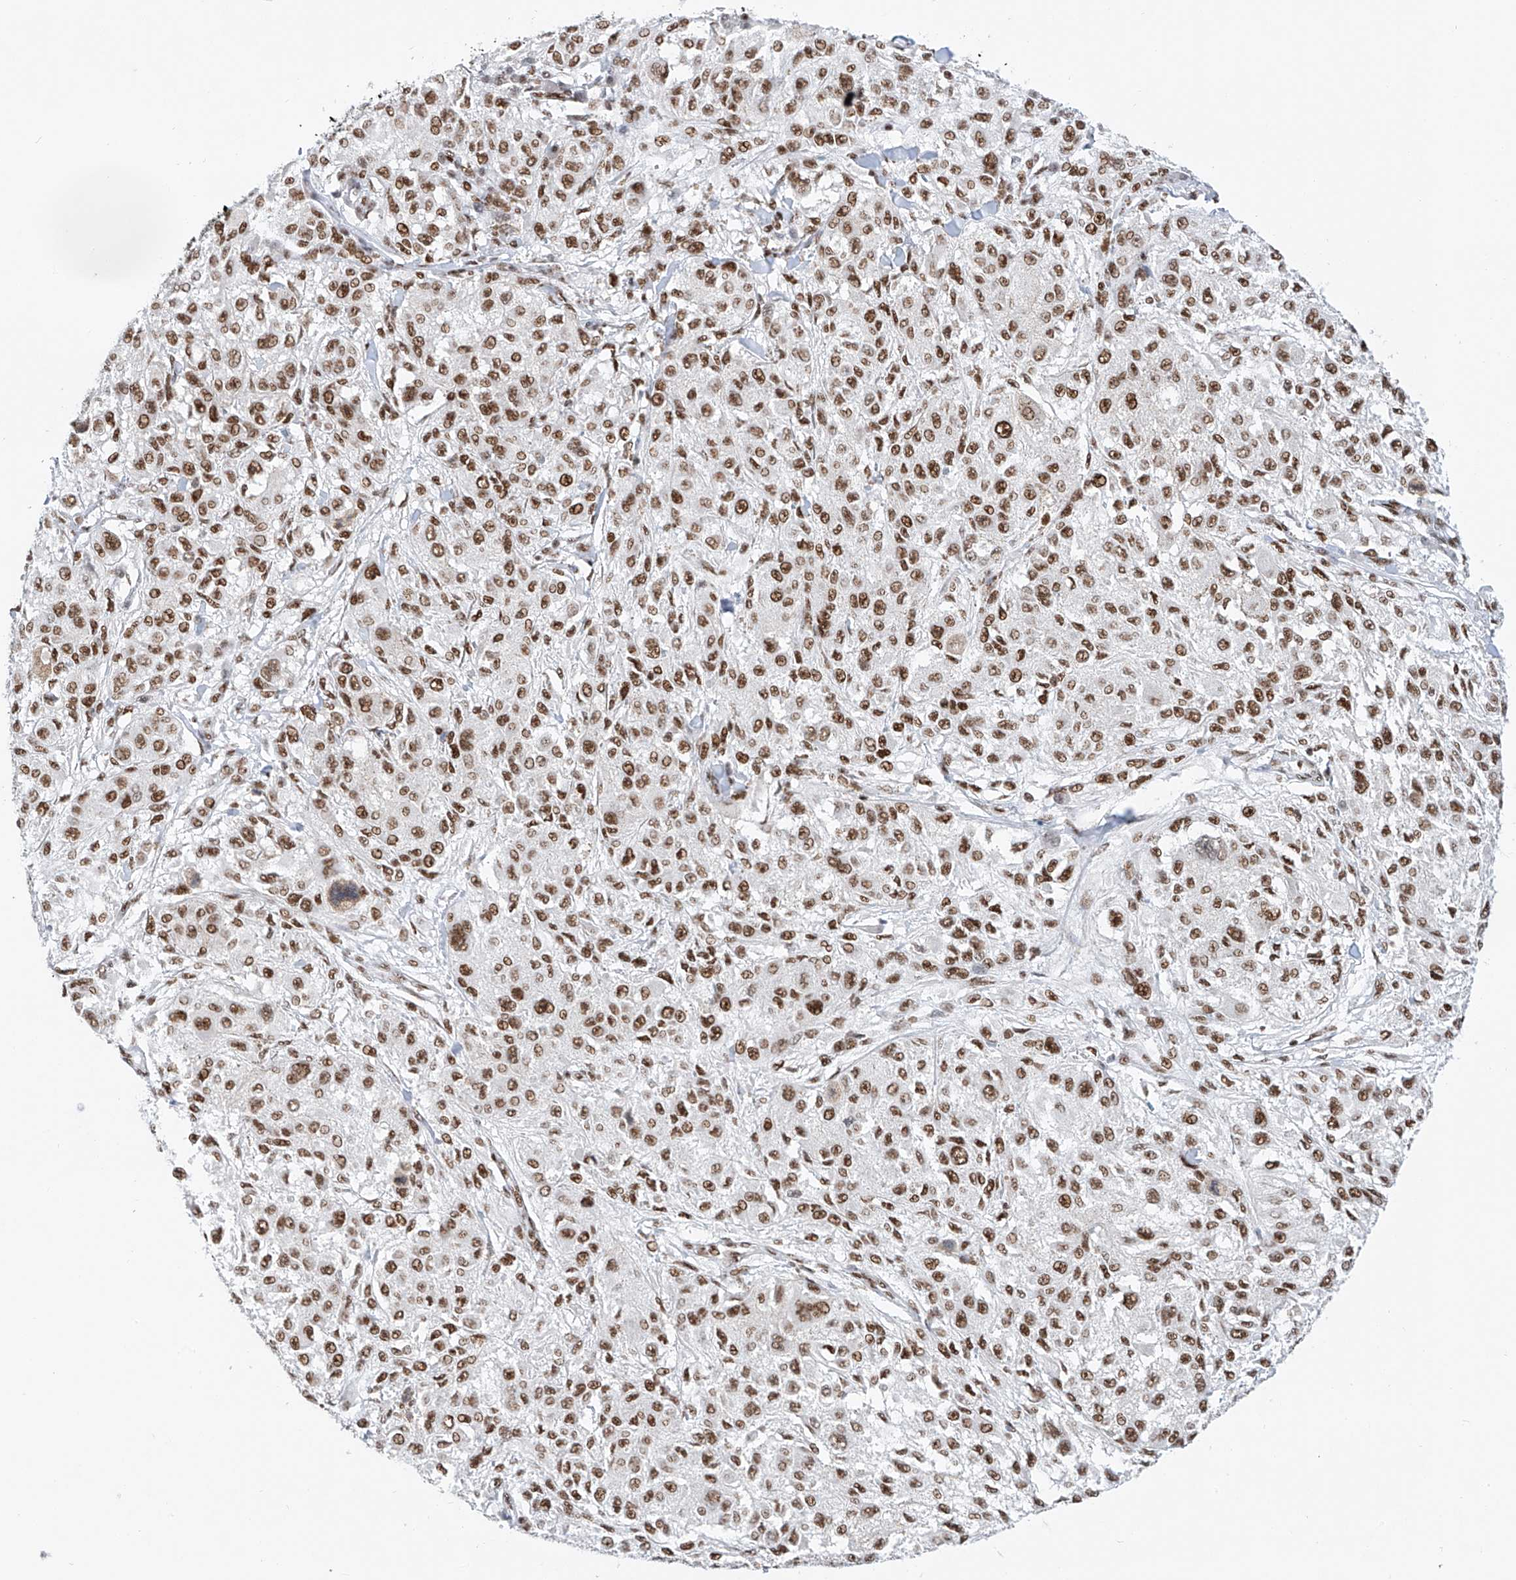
{"staining": {"intensity": "moderate", "quantity": ">75%", "location": "nuclear"}, "tissue": "melanoma", "cell_type": "Tumor cells", "image_type": "cancer", "snomed": [{"axis": "morphology", "description": "Necrosis, NOS"}, {"axis": "morphology", "description": "Malignant melanoma, NOS"}, {"axis": "topography", "description": "Skin"}], "caption": "Immunohistochemistry (IHC) photomicrograph of neoplastic tissue: melanoma stained using immunohistochemistry (IHC) exhibits medium levels of moderate protein expression localized specifically in the nuclear of tumor cells, appearing as a nuclear brown color.", "gene": "TAF4", "patient": {"sex": "female", "age": 87}}